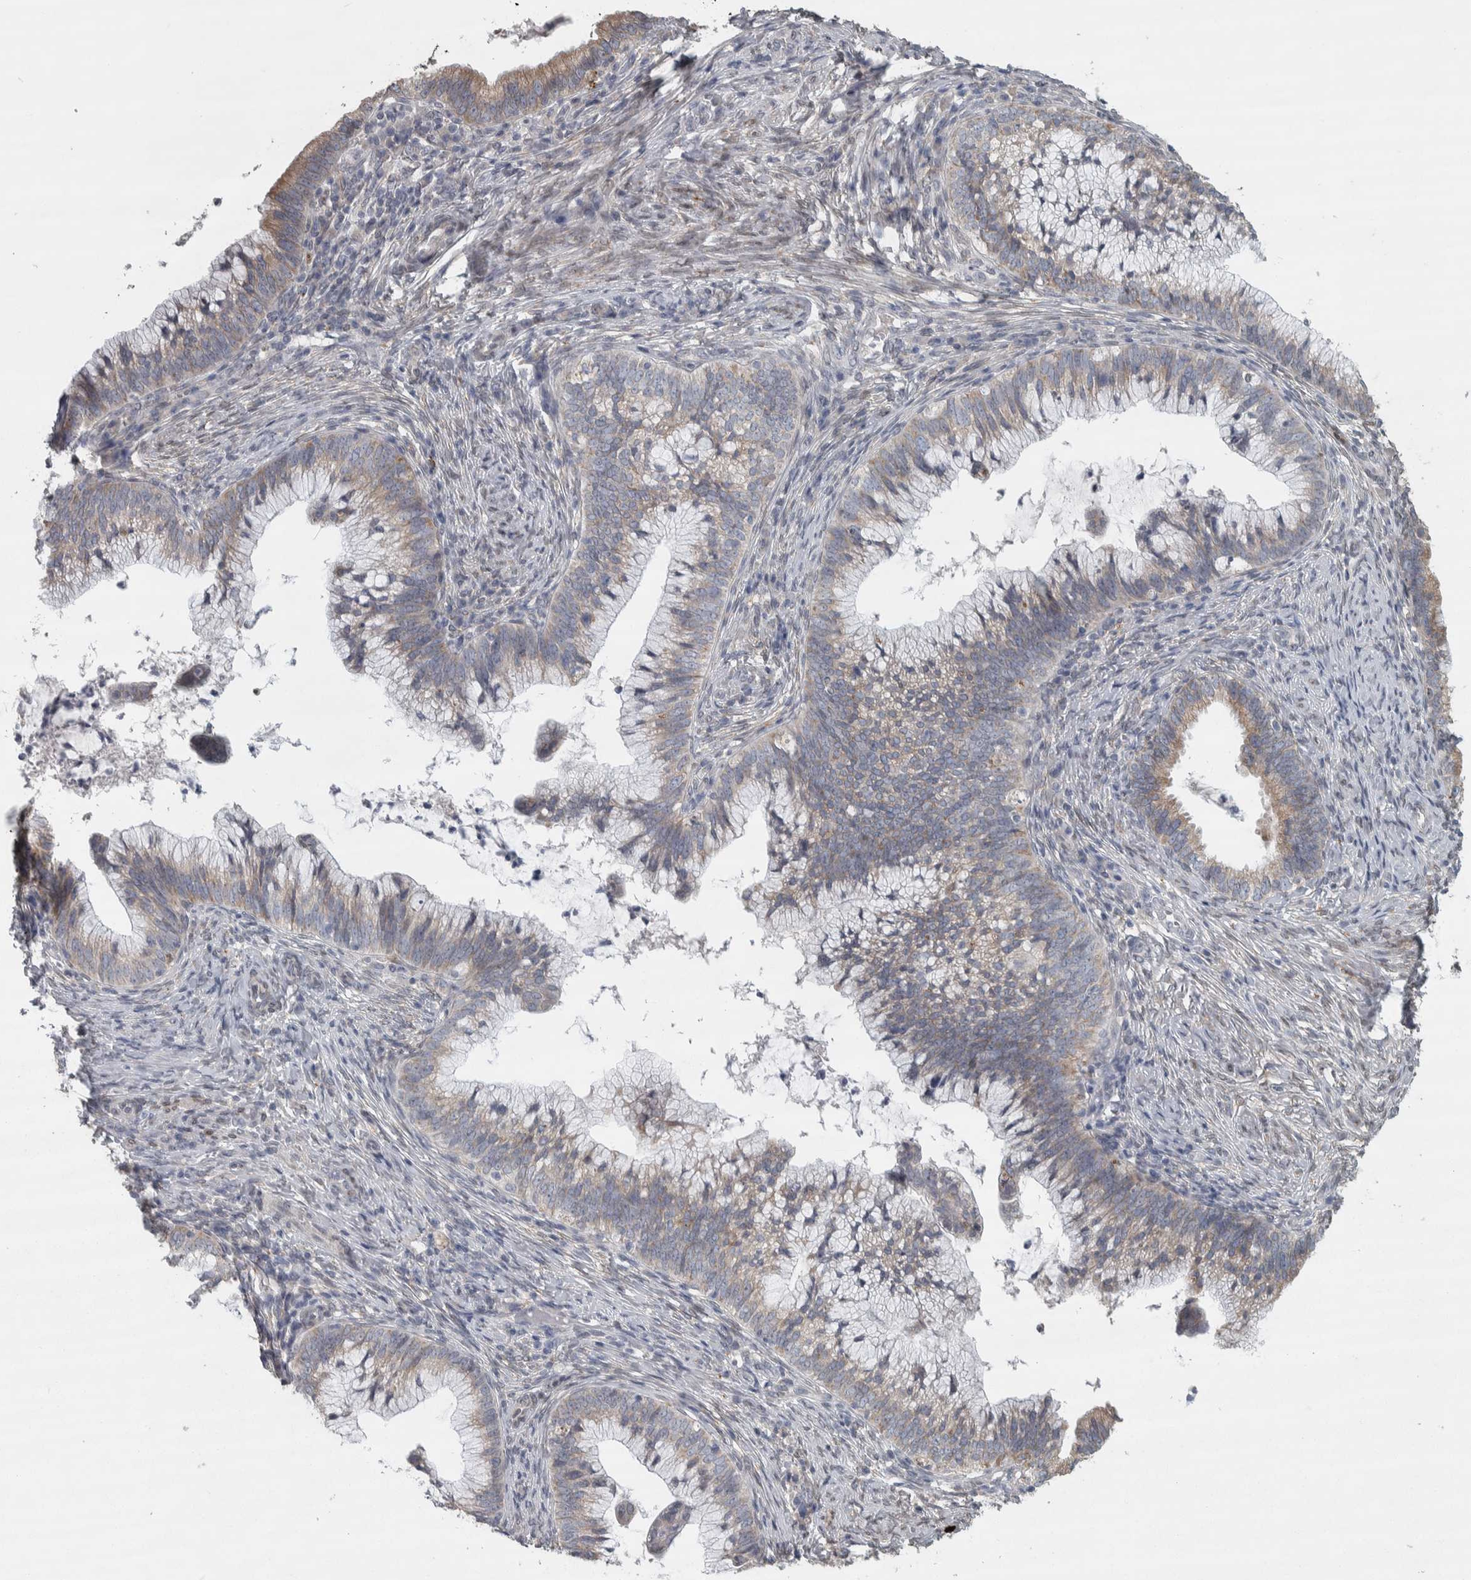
{"staining": {"intensity": "moderate", "quantity": ">75%", "location": "cytoplasmic/membranous"}, "tissue": "cervical cancer", "cell_type": "Tumor cells", "image_type": "cancer", "snomed": [{"axis": "morphology", "description": "Adenocarcinoma, NOS"}, {"axis": "topography", "description": "Cervix"}], "caption": "Cervical cancer (adenocarcinoma) tissue displays moderate cytoplasmic/membranous staining in about >75% of tumor cells, visualized by immunohistochemistry.", "gene": "SIGMAR1", "patient": {"sex": "female", "age": 36}}